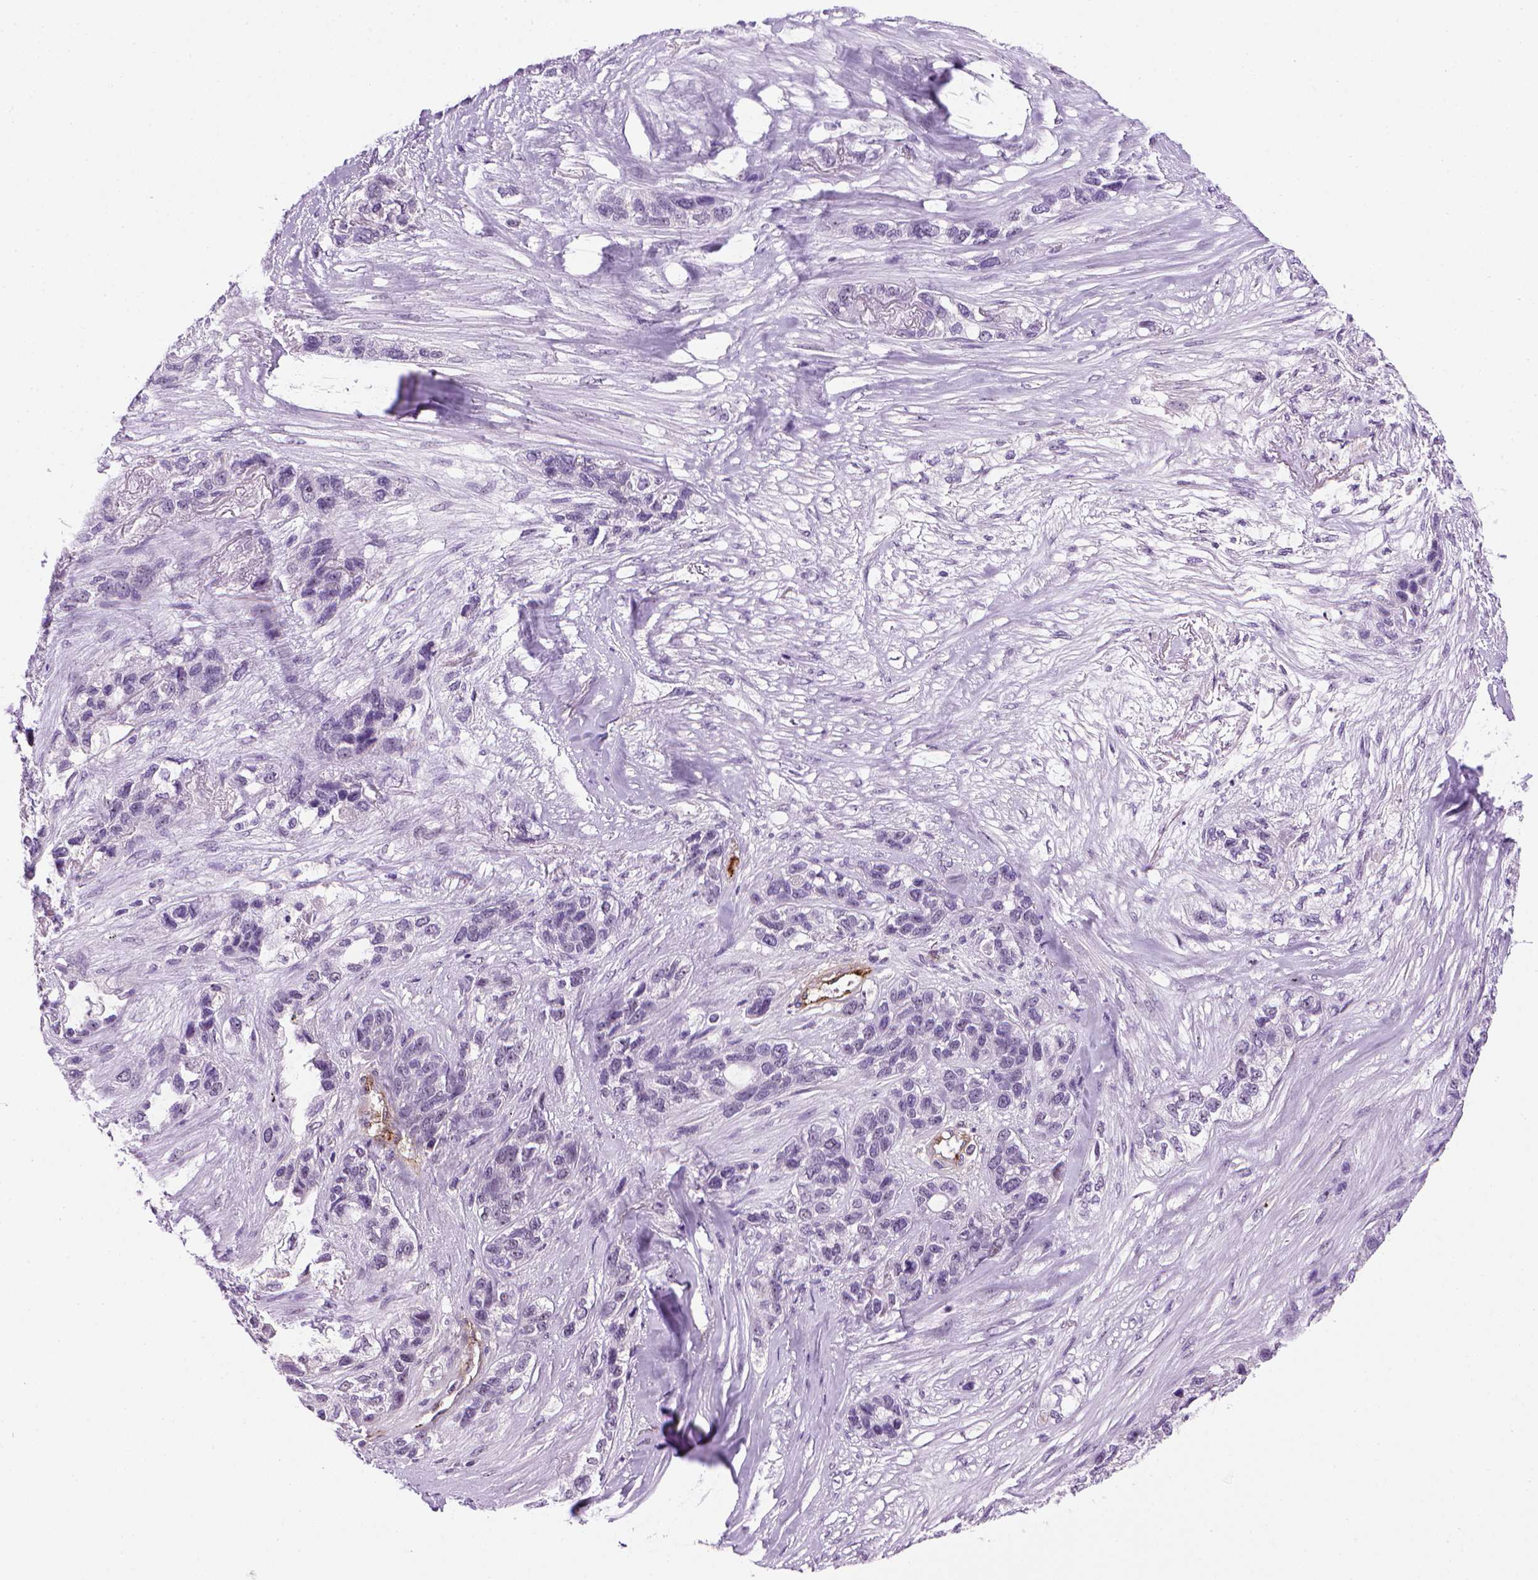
{"staining": {"intensity": "negative", "quantity": "none", "location": "none"}, "tissue": "lung cancer", "cell_type": "Tumor cells", "image_type": "cancer", "snomed": [{"axis": "morphology", "description": "Squamous cell carcinoma, NOS"}, {"axis": "topography", "description": "Lung"}], "caption": "Immunohistochemical staining of human lung cancer (squamous cell carcinoma) exhibits no significant expression in tumor cells. Brightfield microscopy of IHC stained with DAB (brown) and hematoxylin (blue), captured at high magnification.", "gene": "VWF", "patient": {"sex": "female", "age": 70}}